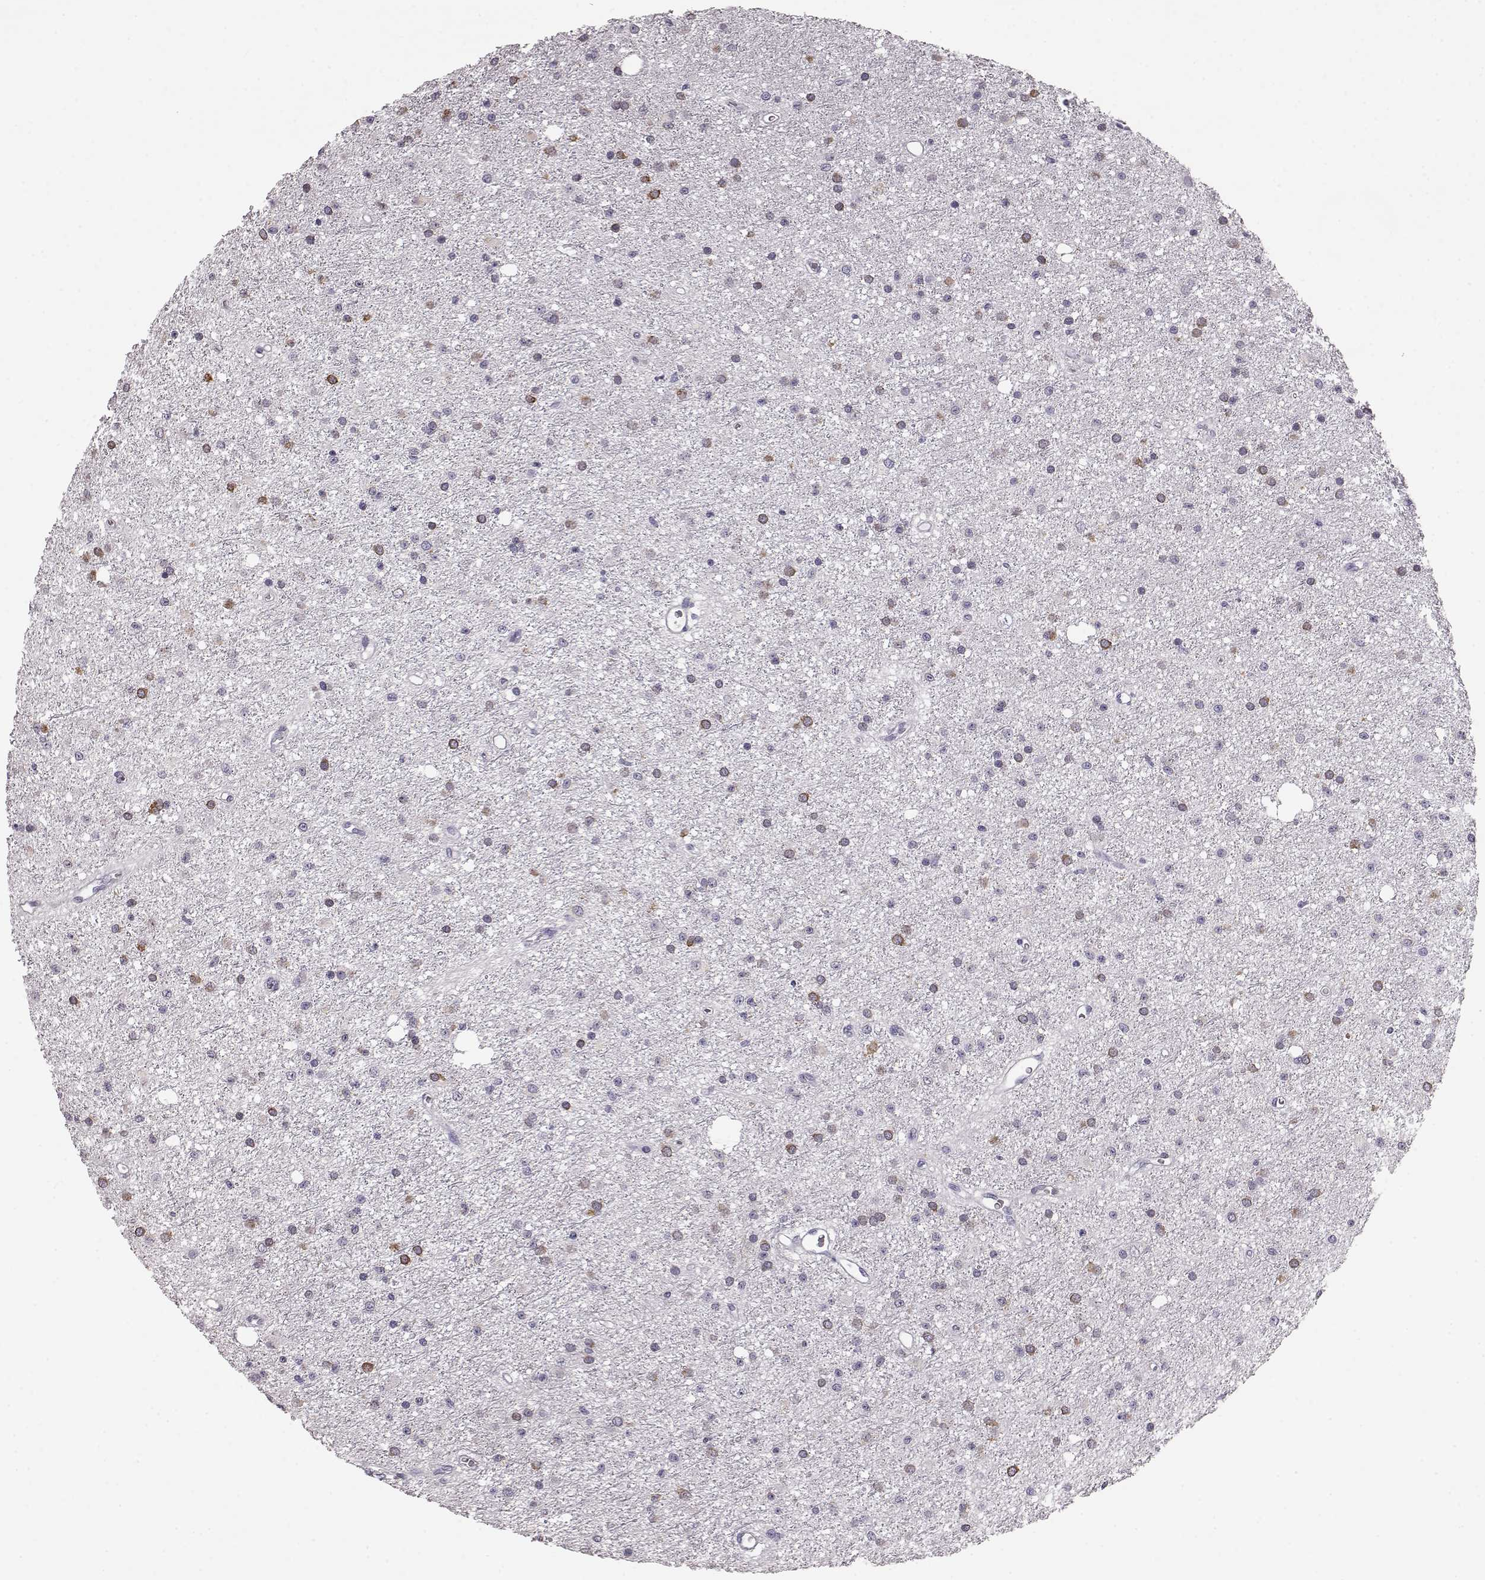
{"staining": {"intensity": "negative", "quantity": "none", "location": "none"}, "tissue": "glioma", "cell_type": "Tumor cells", "image_type": "cancer", "snomed": [{"axis": "morphology", "description": "Glioma, malignant, Low grade"}, {"axis": "topography", "description": "Brain"}], "caption": "An immunohistochemistry image of glioma is shown. There is no staining in tumor cells of glioma.", "gene": "ELOVL5", "patient": {"sex": "male", "age": 27}}